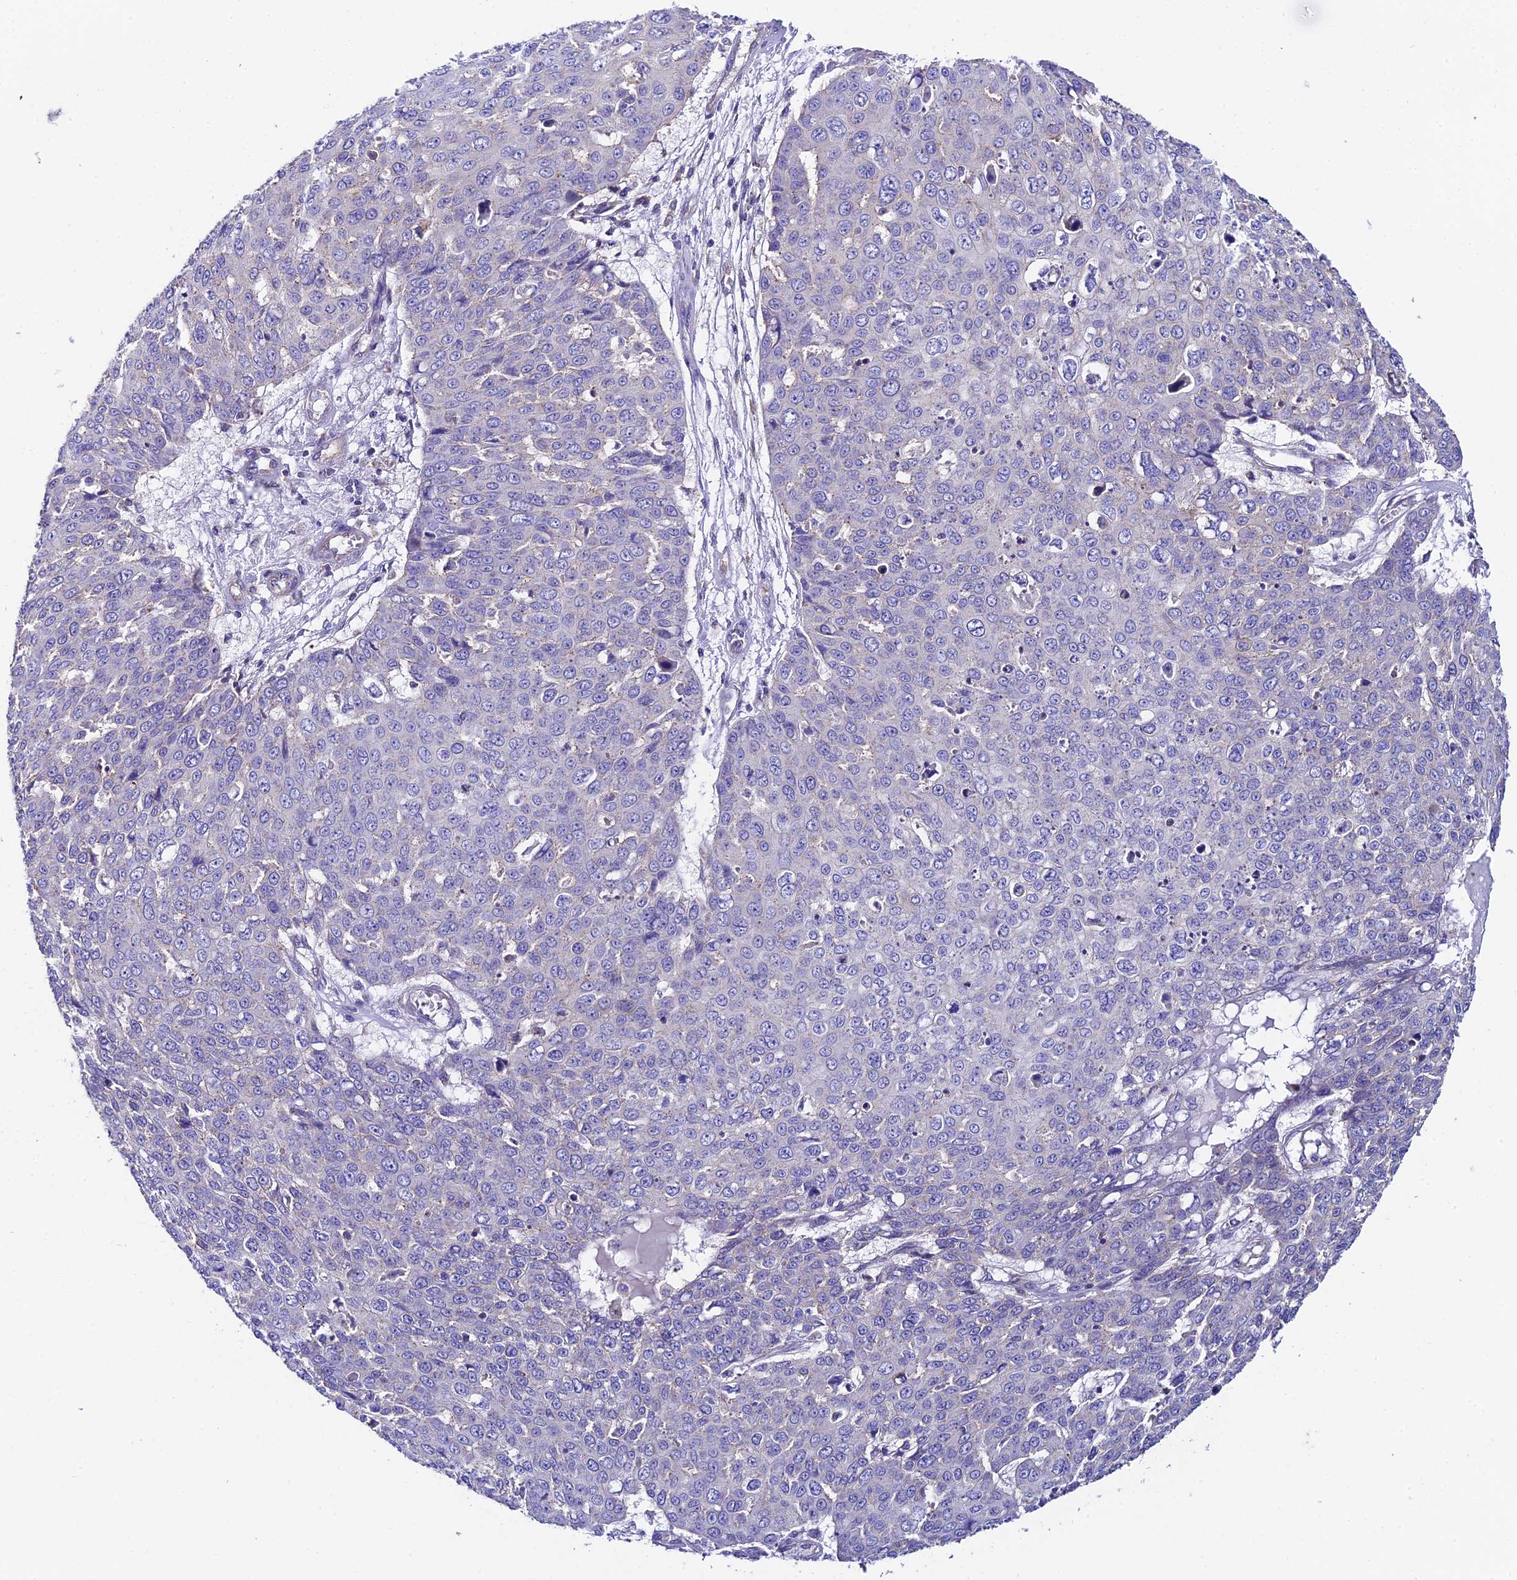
{"staining": {"intensity": "negative", "quantity": "none", "location": "none"}, "tissue": "skin cancer", "cell_type": "Tumor cells", "image_type": "cancer", "snomed": [{"axis": "morphology", "description": "Squamous cell carcinoma, NOS"}, {"axis": "topography", "description": "Skin"}], "caption": "Immunohistochemistry of squamous cell carcinoma (skin) shows no staining in tumor cells.", "gene": "QRFP", "patient": {"sex": "male", "age": 71}}